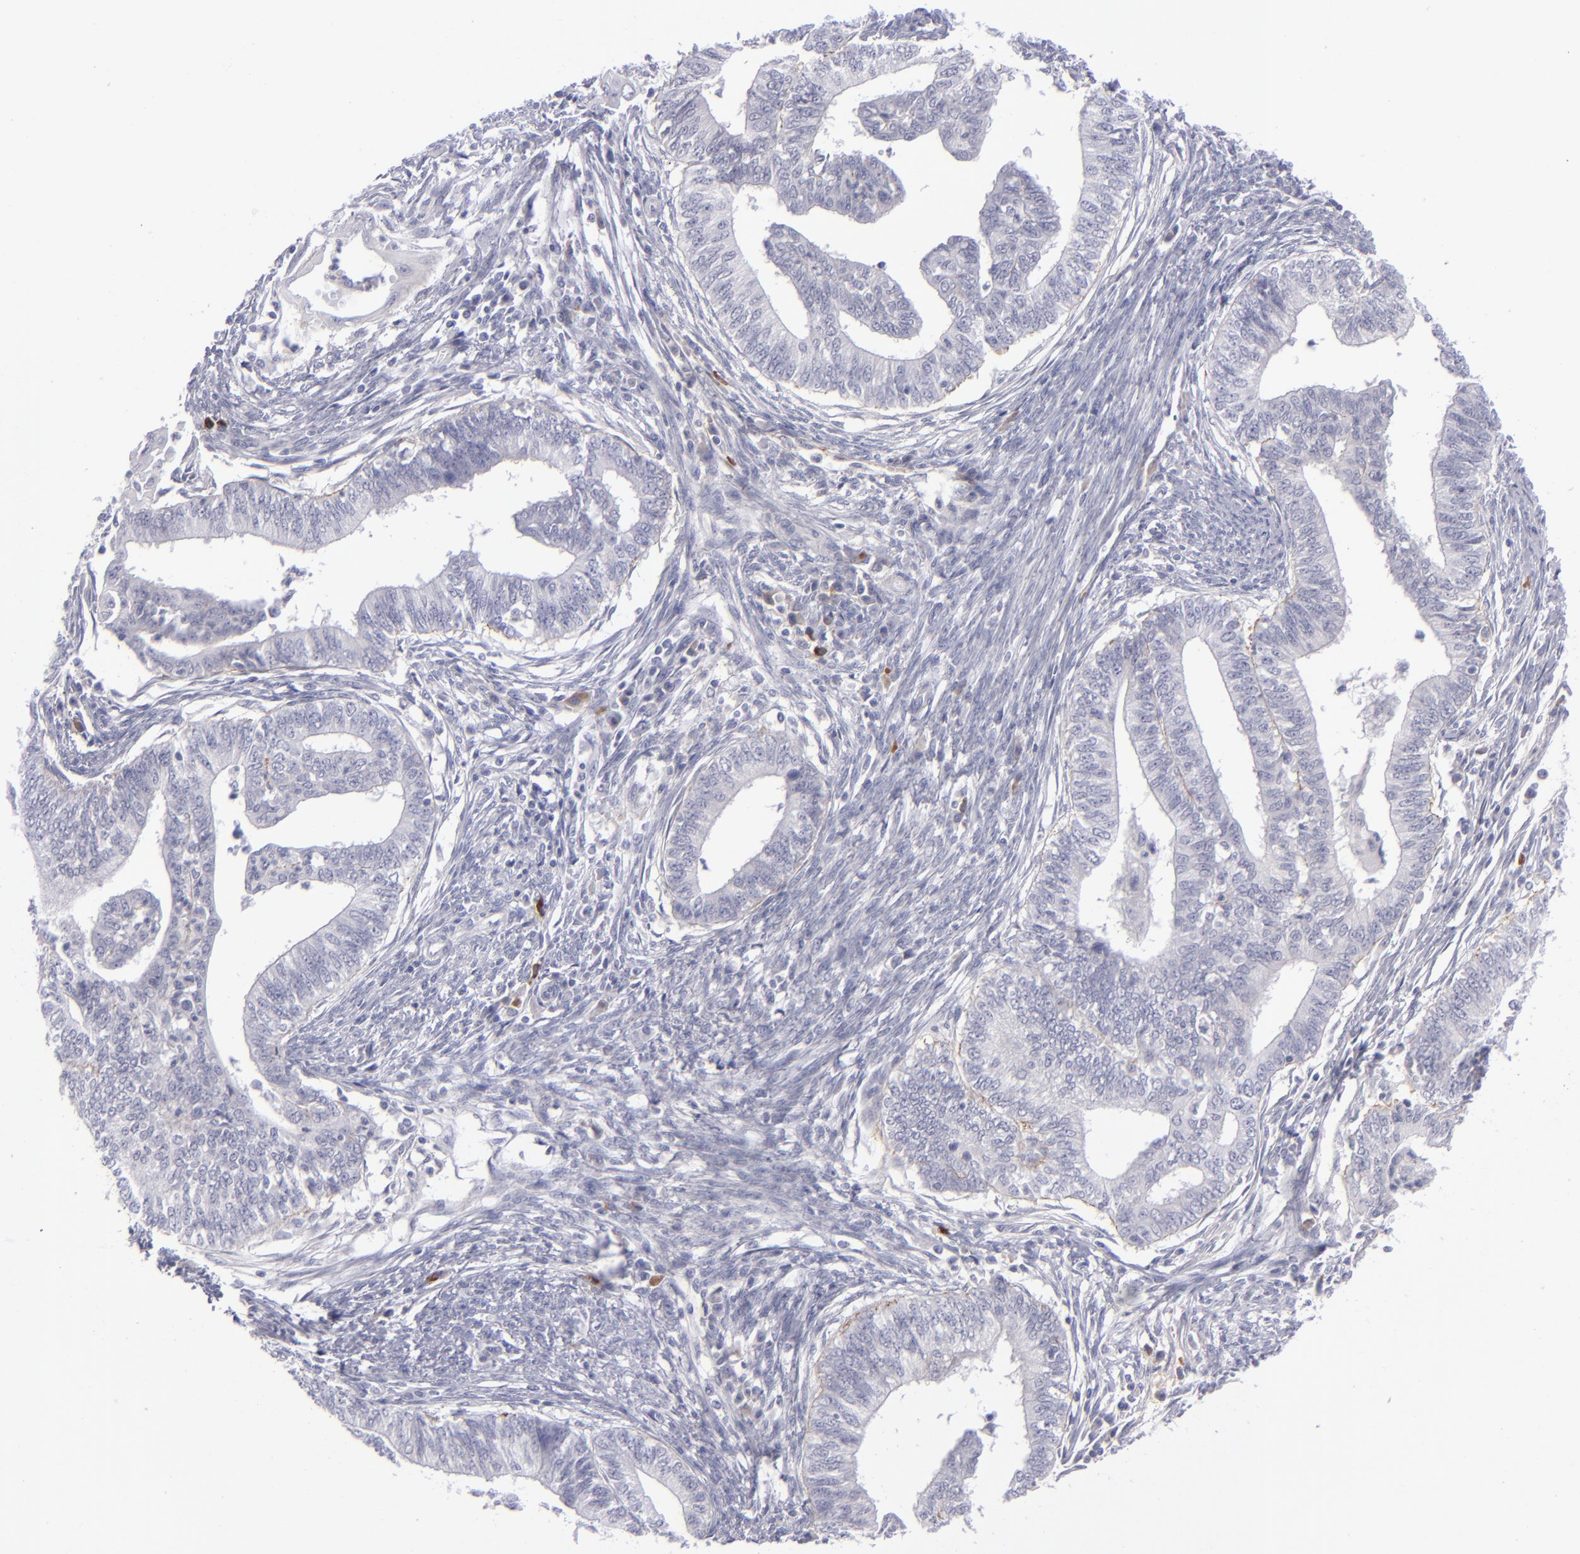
{"staining": {"intensity": "negative", "quantity": "none", "location": "none"}, "tissue": "endometrial cancer", "cell_type": "Tumor cells", "image_type": "cancer", "snomed": [{"axis": "morphology", "description": "Adenocarcinoma, NOS"}, {"axis": "topography", "description": "Endometrium"}], "caption": "Photomicrograph shows no protein positivity in tumor cells of endometrial adenocarcinoma tissue.", "gene": "ITGB4", "patient": {"sex": "female", "age": 66}}